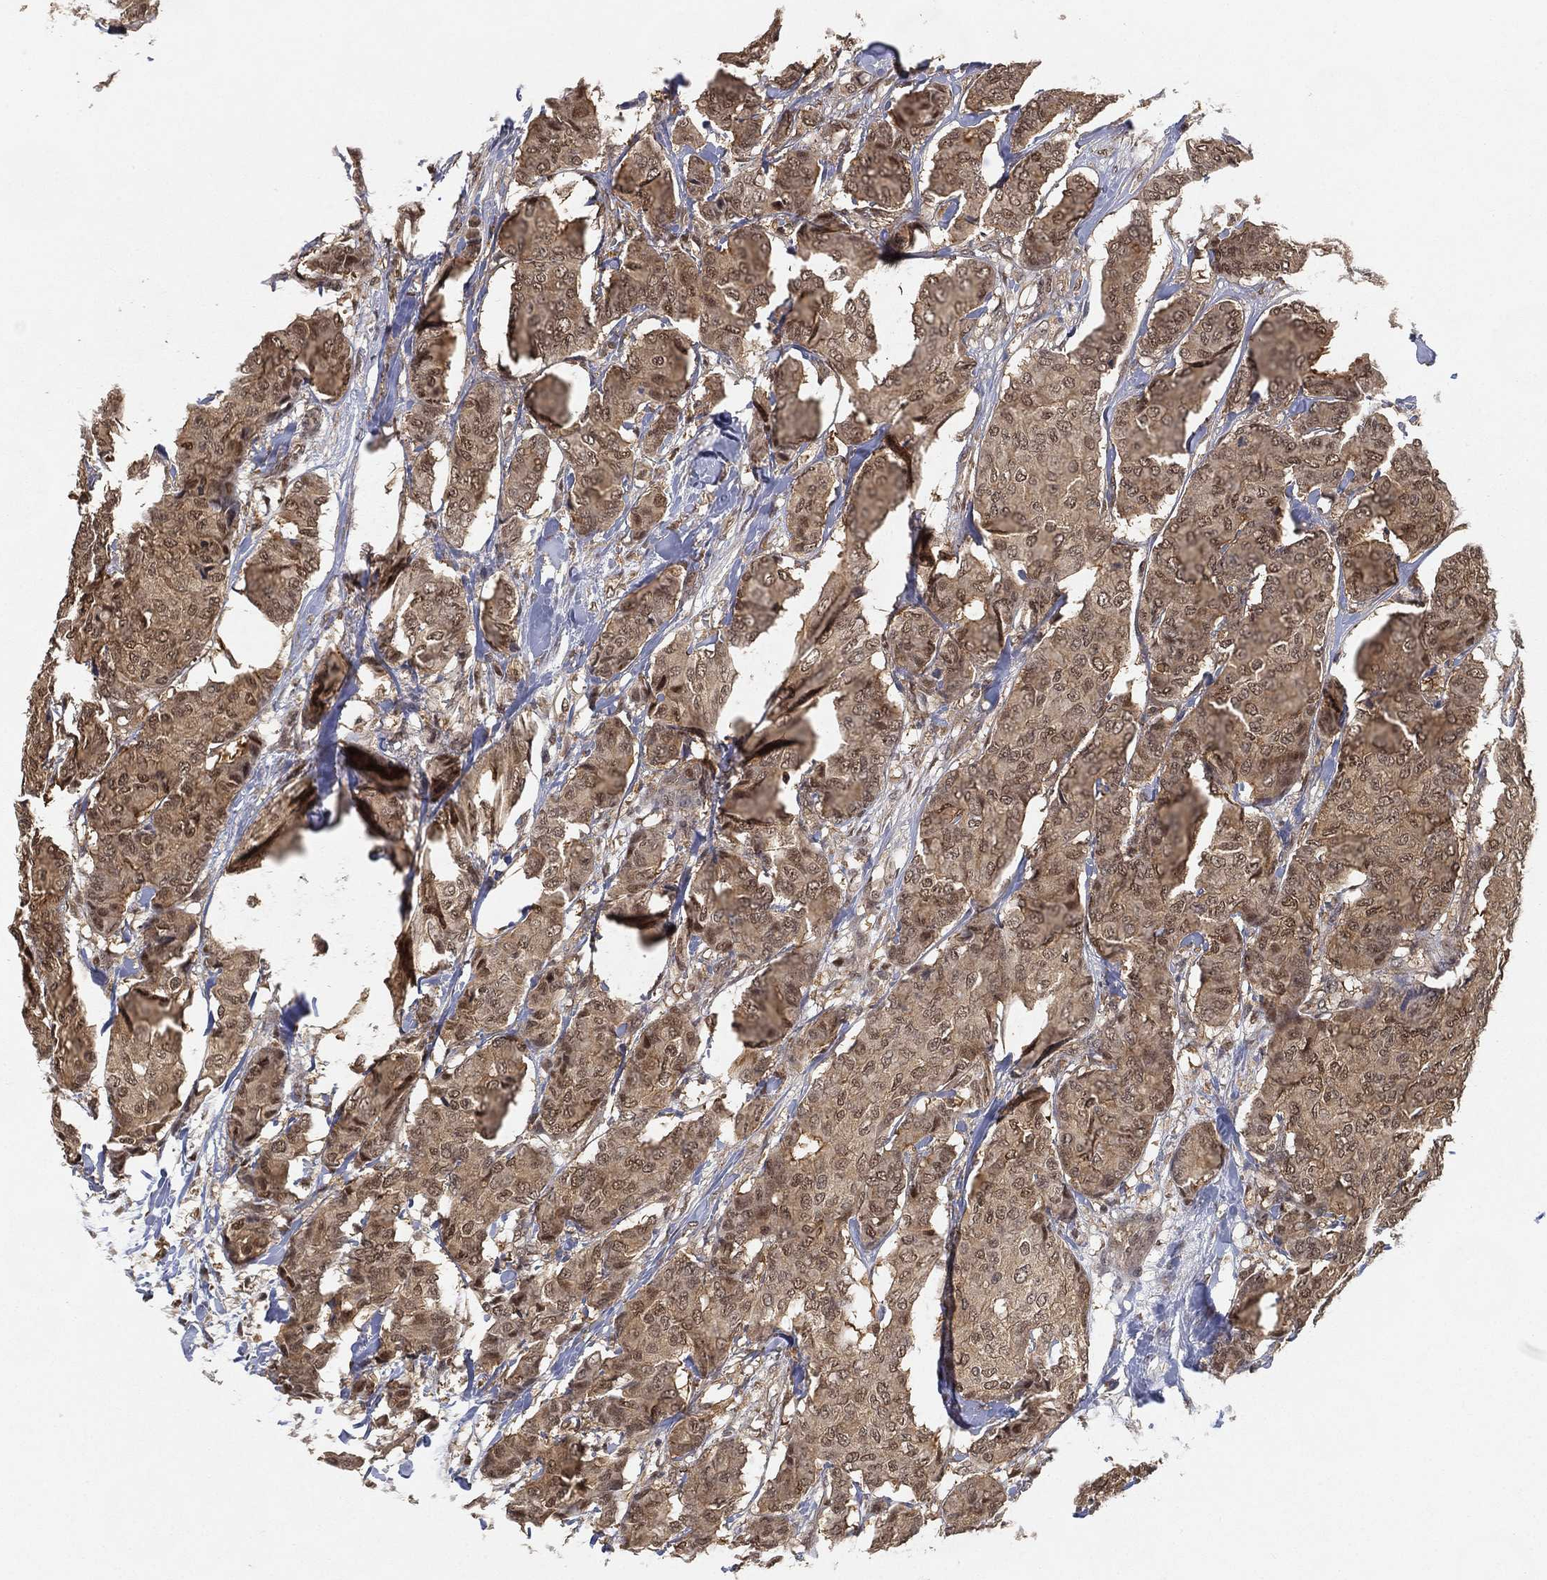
{"staining": {"intensity": "weak", "quantity": ">75%", "location": "cytoplasmic/membranous"}, "tissue": "breast cancer", "cell_type": "Tumor cells", "image_type": "cancer", "snomed": [{"axis": "morphology", "description": "Duct carcinoma"}, {"axis": "topography", "description": "Breast"}], "caption": "Breast cancer (infiltrating ductal carcinoma) stained with a brown dye exhibits weak cytoplasmic/membranous positive positivity in approximately >75% of tumor cells.", "gene": "WDR26", "patient": {"sex": "female", "age": 75}}